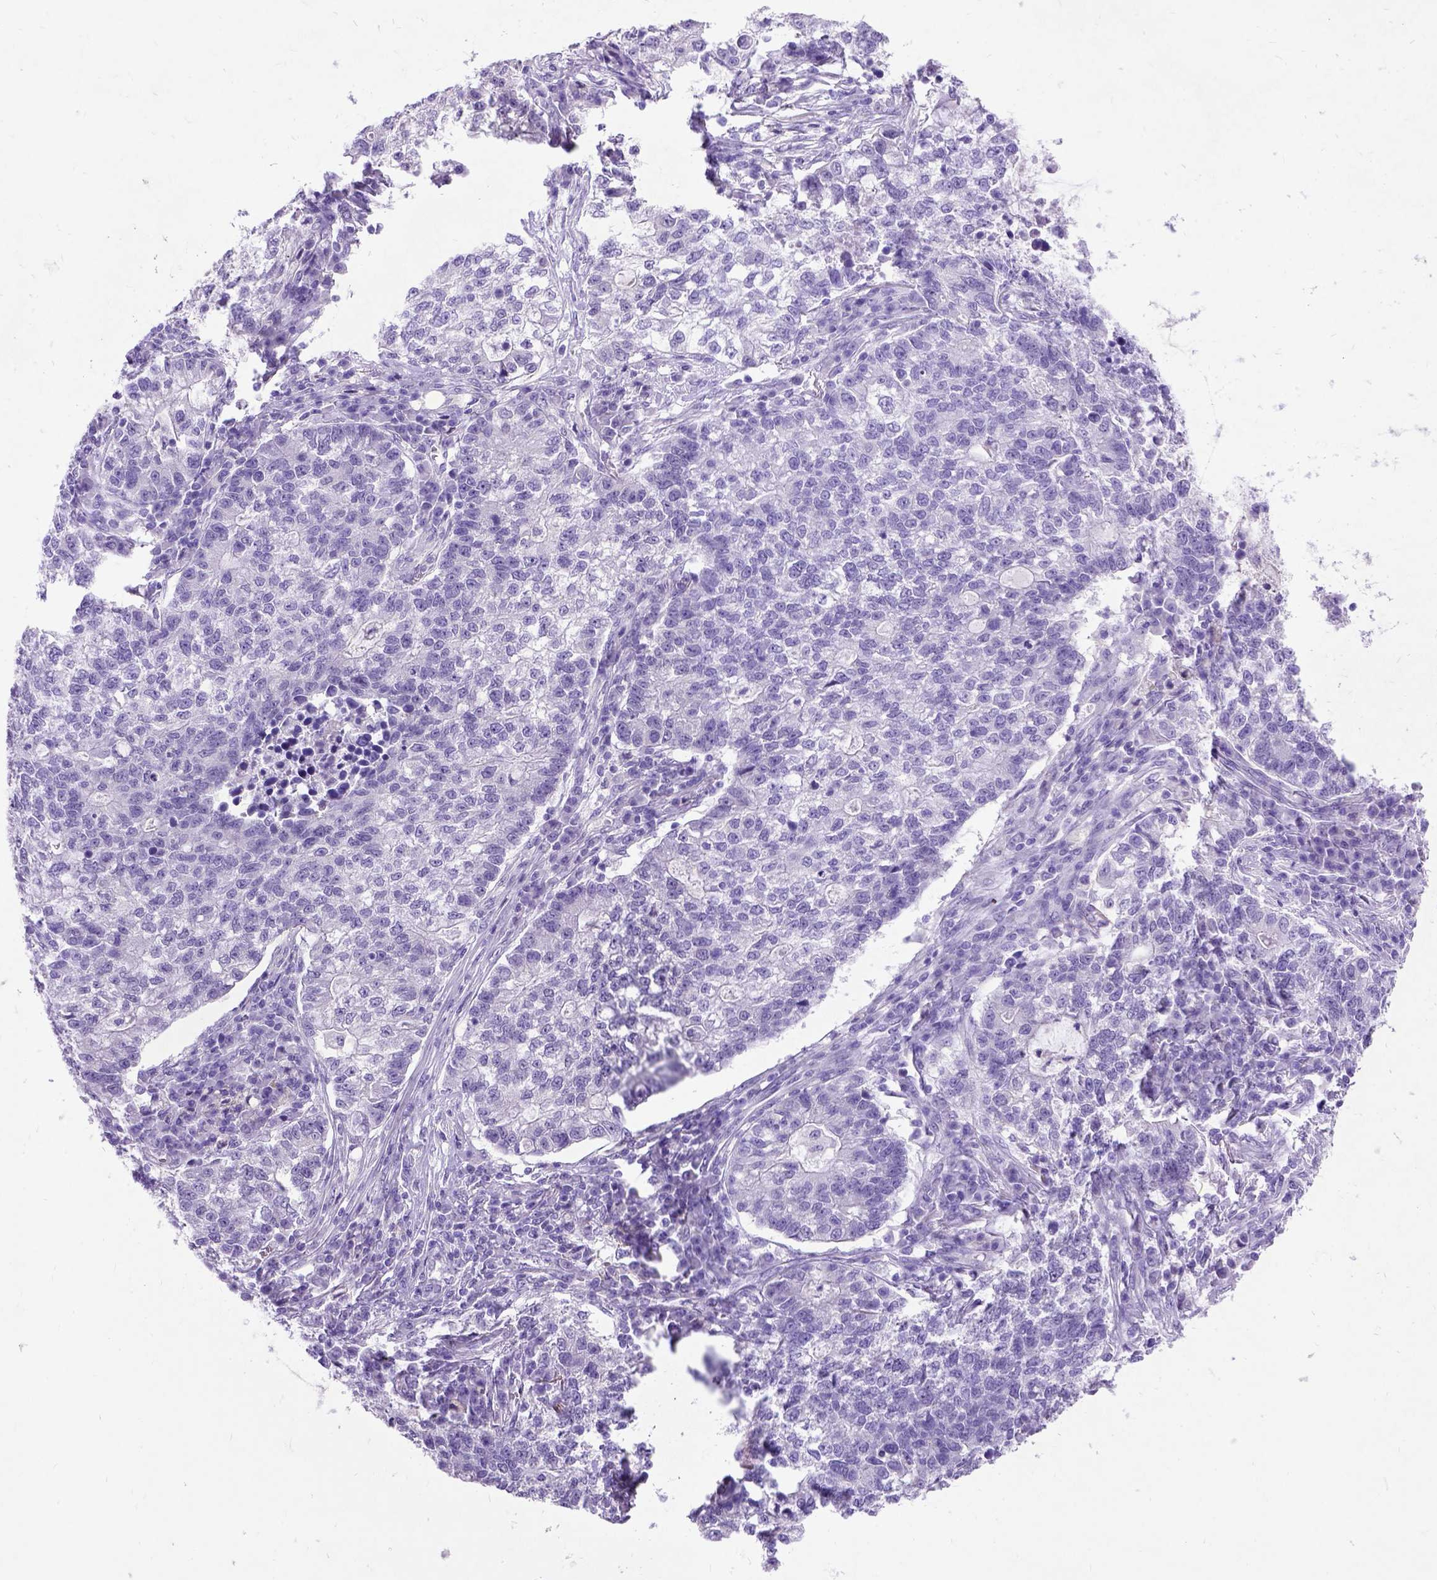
{"staining": {"intensity": "negative", "quantity": "none", "location": "none"}, "tissue": "lung cancer", "cell_type": "Tumor cells", "image_type": "cancer", "snomed": [{"axis": "morphology", "description": "Adenocarcinoma, NOS"}, {"axis": "topography", "description": "Lung"}], "caption": "This is an immunohistochemistry (IHC) photomicrograph of human adenocarcinoma (lung). There is no positivity in tumor cells.", "gene": "NEUROD4", "patient": {"sex": "male", "age": 57}}